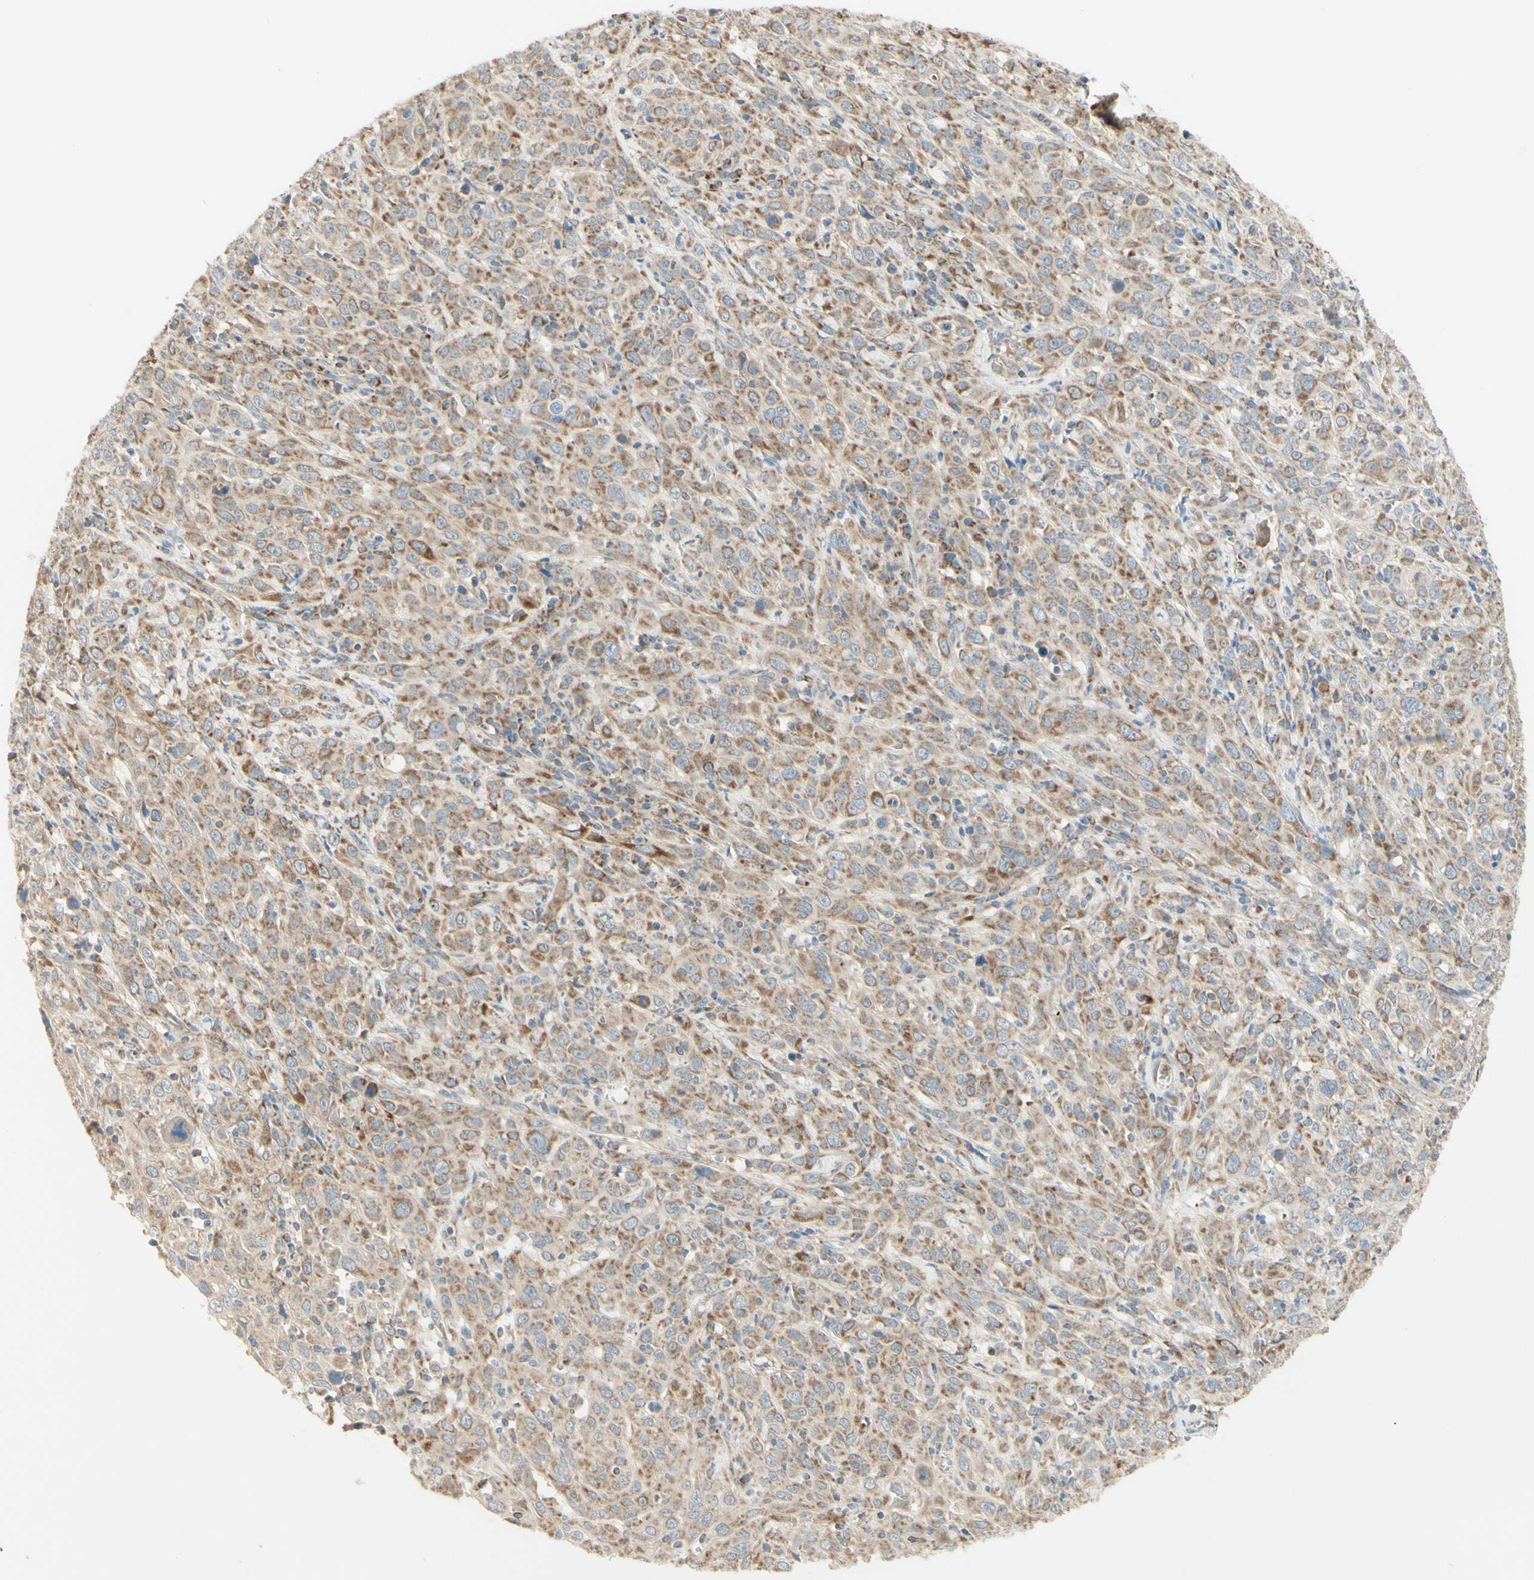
{"staining": {"intensity": "moderate", "quantity": ">75%", "location": "cytoplasmic/membranous"}, "tissue": "cervical cancer", "cell_type": "Tumor cells", "image_type": "cancer", "snomed": [{"axis": "morphology", "description": "Squamous cell carcinoma, NOS"}, {"axis": "topography", "description": "Cervix"}], "caption": "A brown stain highlights moderate cytoplasmic/membranous expression of a protein in human cervical cancer tumor cells.", "gene": "ARMC10", "patient": {"sex": "female", "age": 46}}